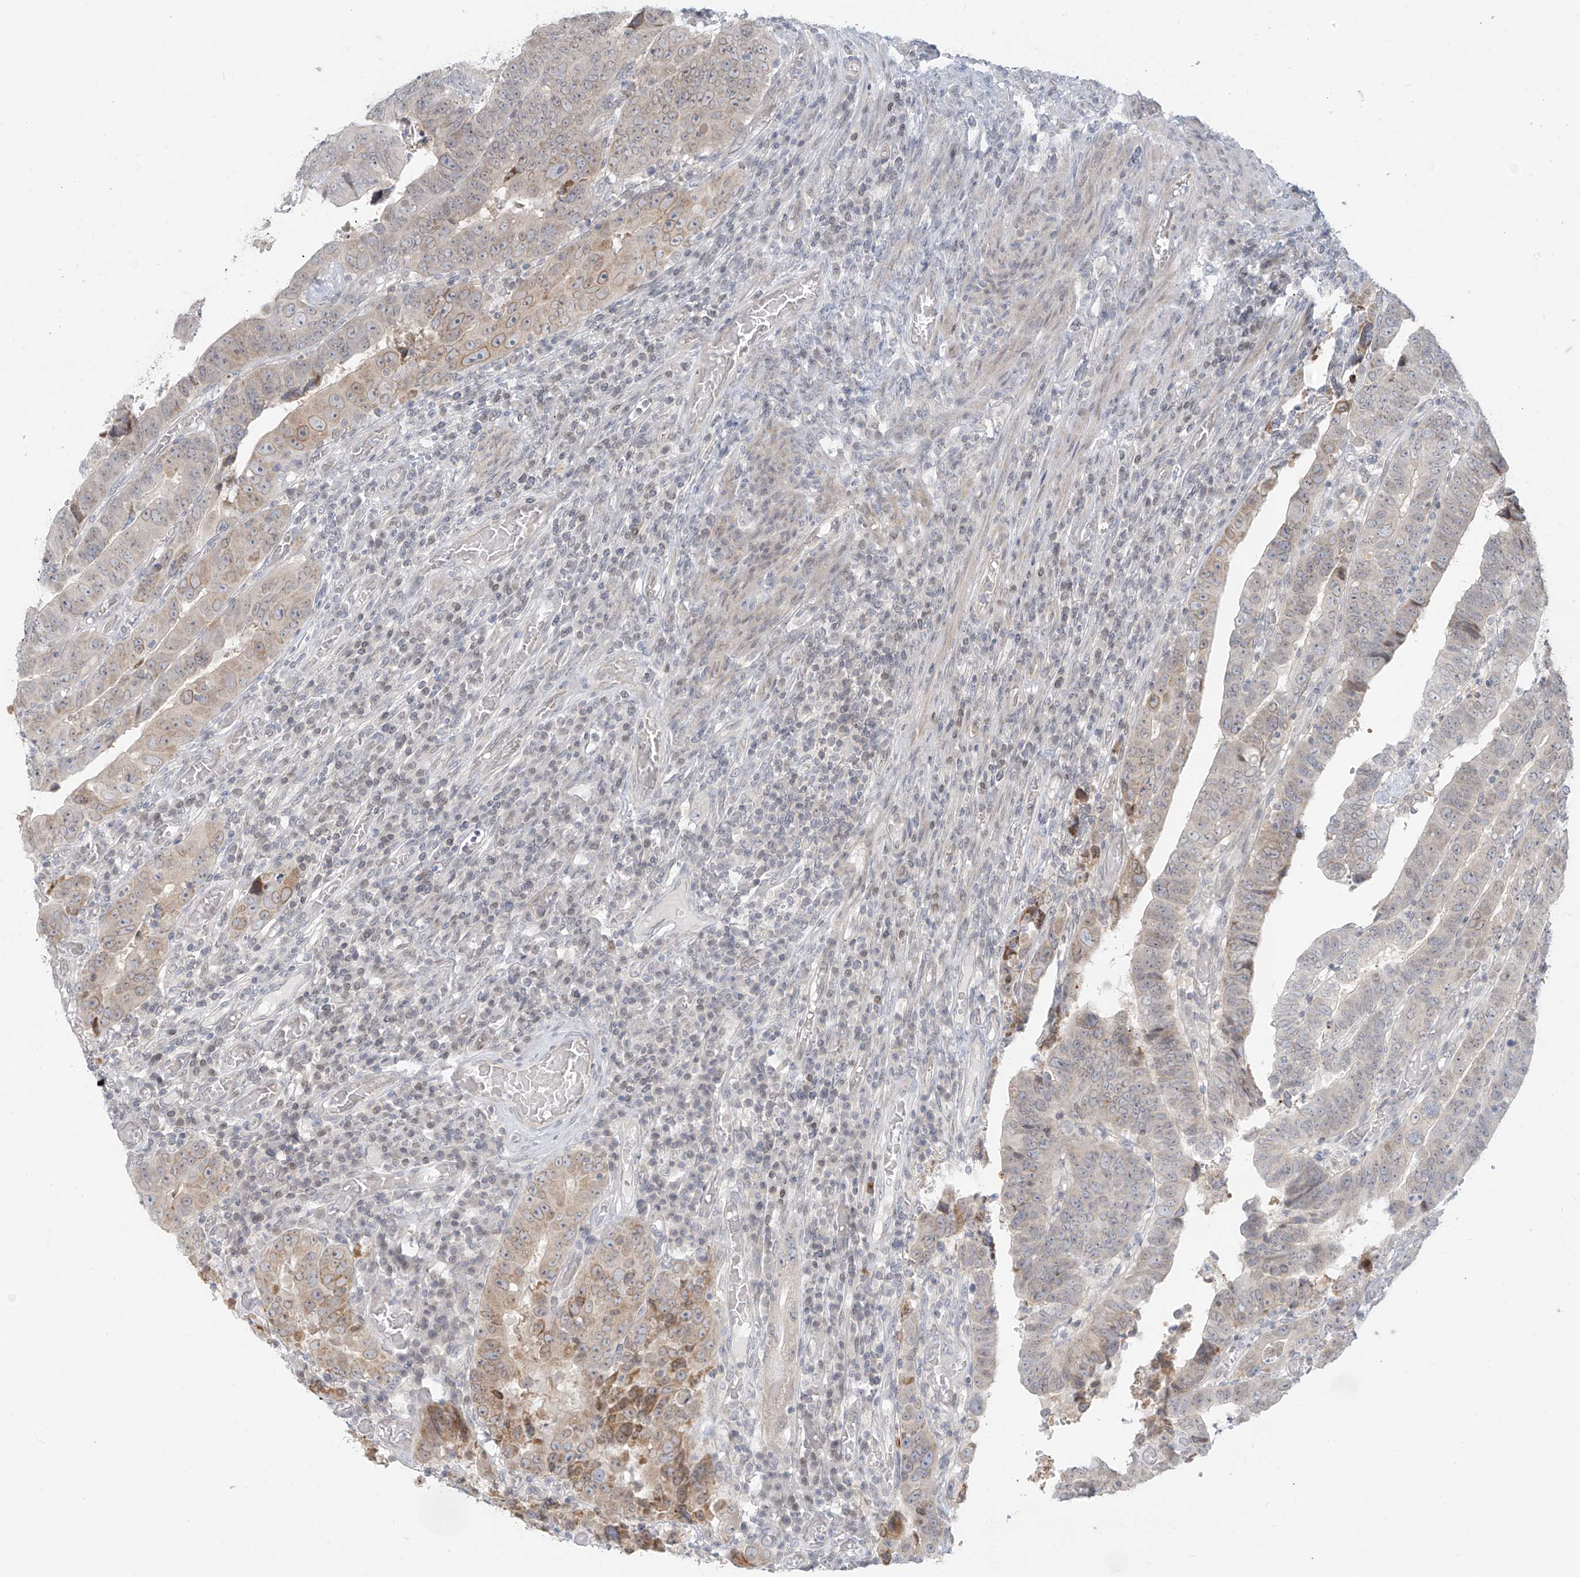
{"staining": {"intensity": "moderate", "quantity": "<25%", "location": "cytoplasmic/membranous,nuclear"}, "tissue": "colorectal cancer", "cell_type": "Tumor cells", "image_type": "cancer", "snomed": [{"axis": "morphology", "description": "Normal tissue, NOS"}, {"axis": "morphology", "description": "Adenocarcinoma, NOS"}, {"axis": "topography", "description": "Rectum"}], "caption": "Immunohistochemical staining of colorectal cancer reveals moderate cytoplasmic/membranous and nuclear protein positivity in approximately <25% of tumor cells. The protein of interest is shown in brown color, while the nuclei are stained blue.", "gene": "OSBPL7", "patient": {"sex": "female", "age": 65}}